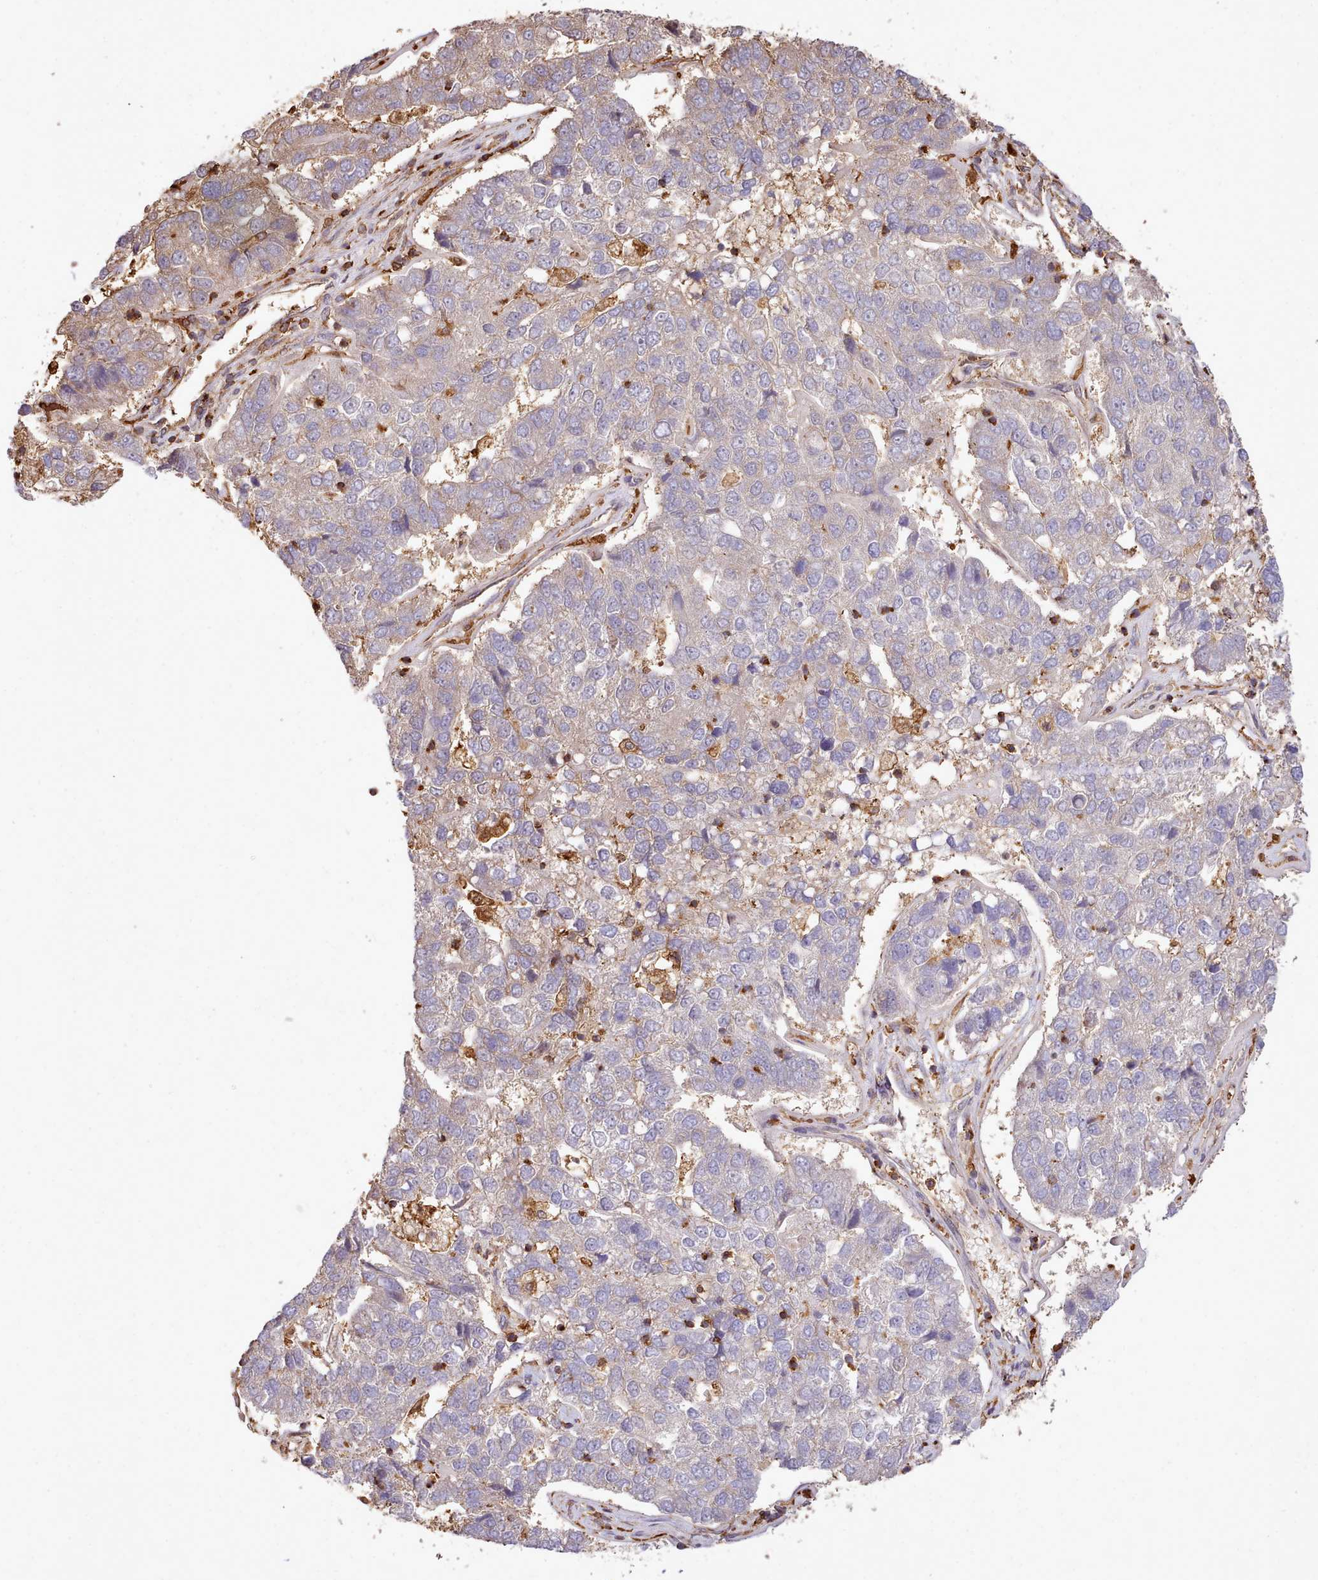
{"staining": {"intensity": "negative", "quantity": "none", "location": "none"}, "tissue": "pancreatic cancer", "cell_type": "Tumor cells", "image_type": "cancer", "snomed": [{"axis": "morphology", "description": "Adenocarcinoma, NOS"}, {"axis": "topography", "description": "Pancreas"}], "caption": "High power microscopy photomicrograph of an immunohistochemistry histopathology image of pancreatic adenocarcinoma, revealing no significant expression in tumor cells.", "gene": "CAPZA1", "patient": {"sex": "female", "age": 61}}